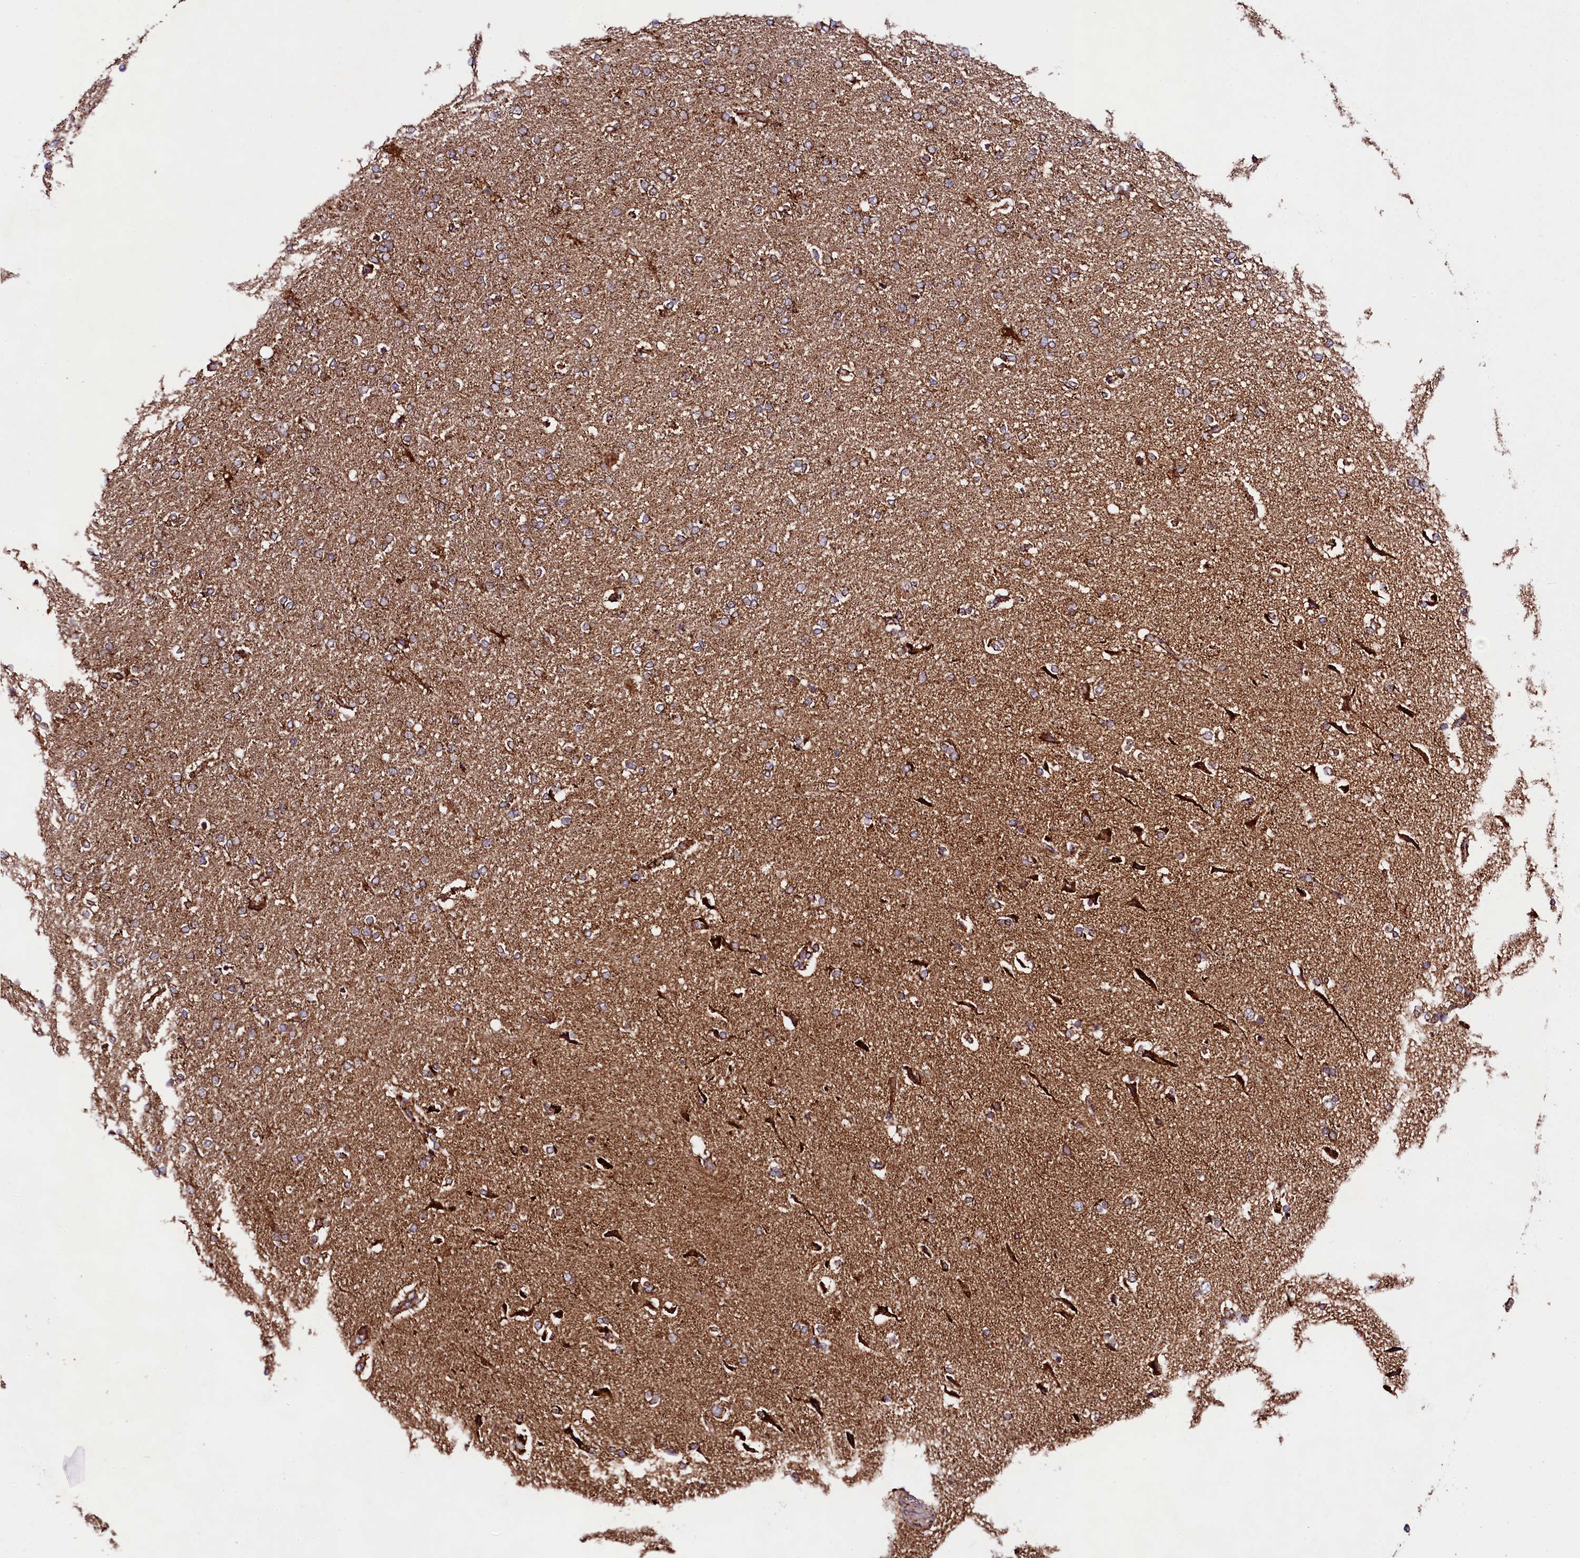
{"staining": {"intensity": "moderate", "quantity": ">75%", "location": "cytoplasmic/membranous"}, "tissue": "glioma", "cell_type": "Tumor cells", "image_type": "cancer", "snomed": [{"axis": "morphology", "description": "Glioma, malignant, High grade"}, {"axis": "topography", "description": "Brain"}], "caption": "Protein expression analysis of human glioma reveals moderate cytoplasmic/membranous positivity in about >75% of tumor cells. Nuclei are stained in blue.", "gene": "CLYBL", "patient": {"sex": "male", "age": 72}}